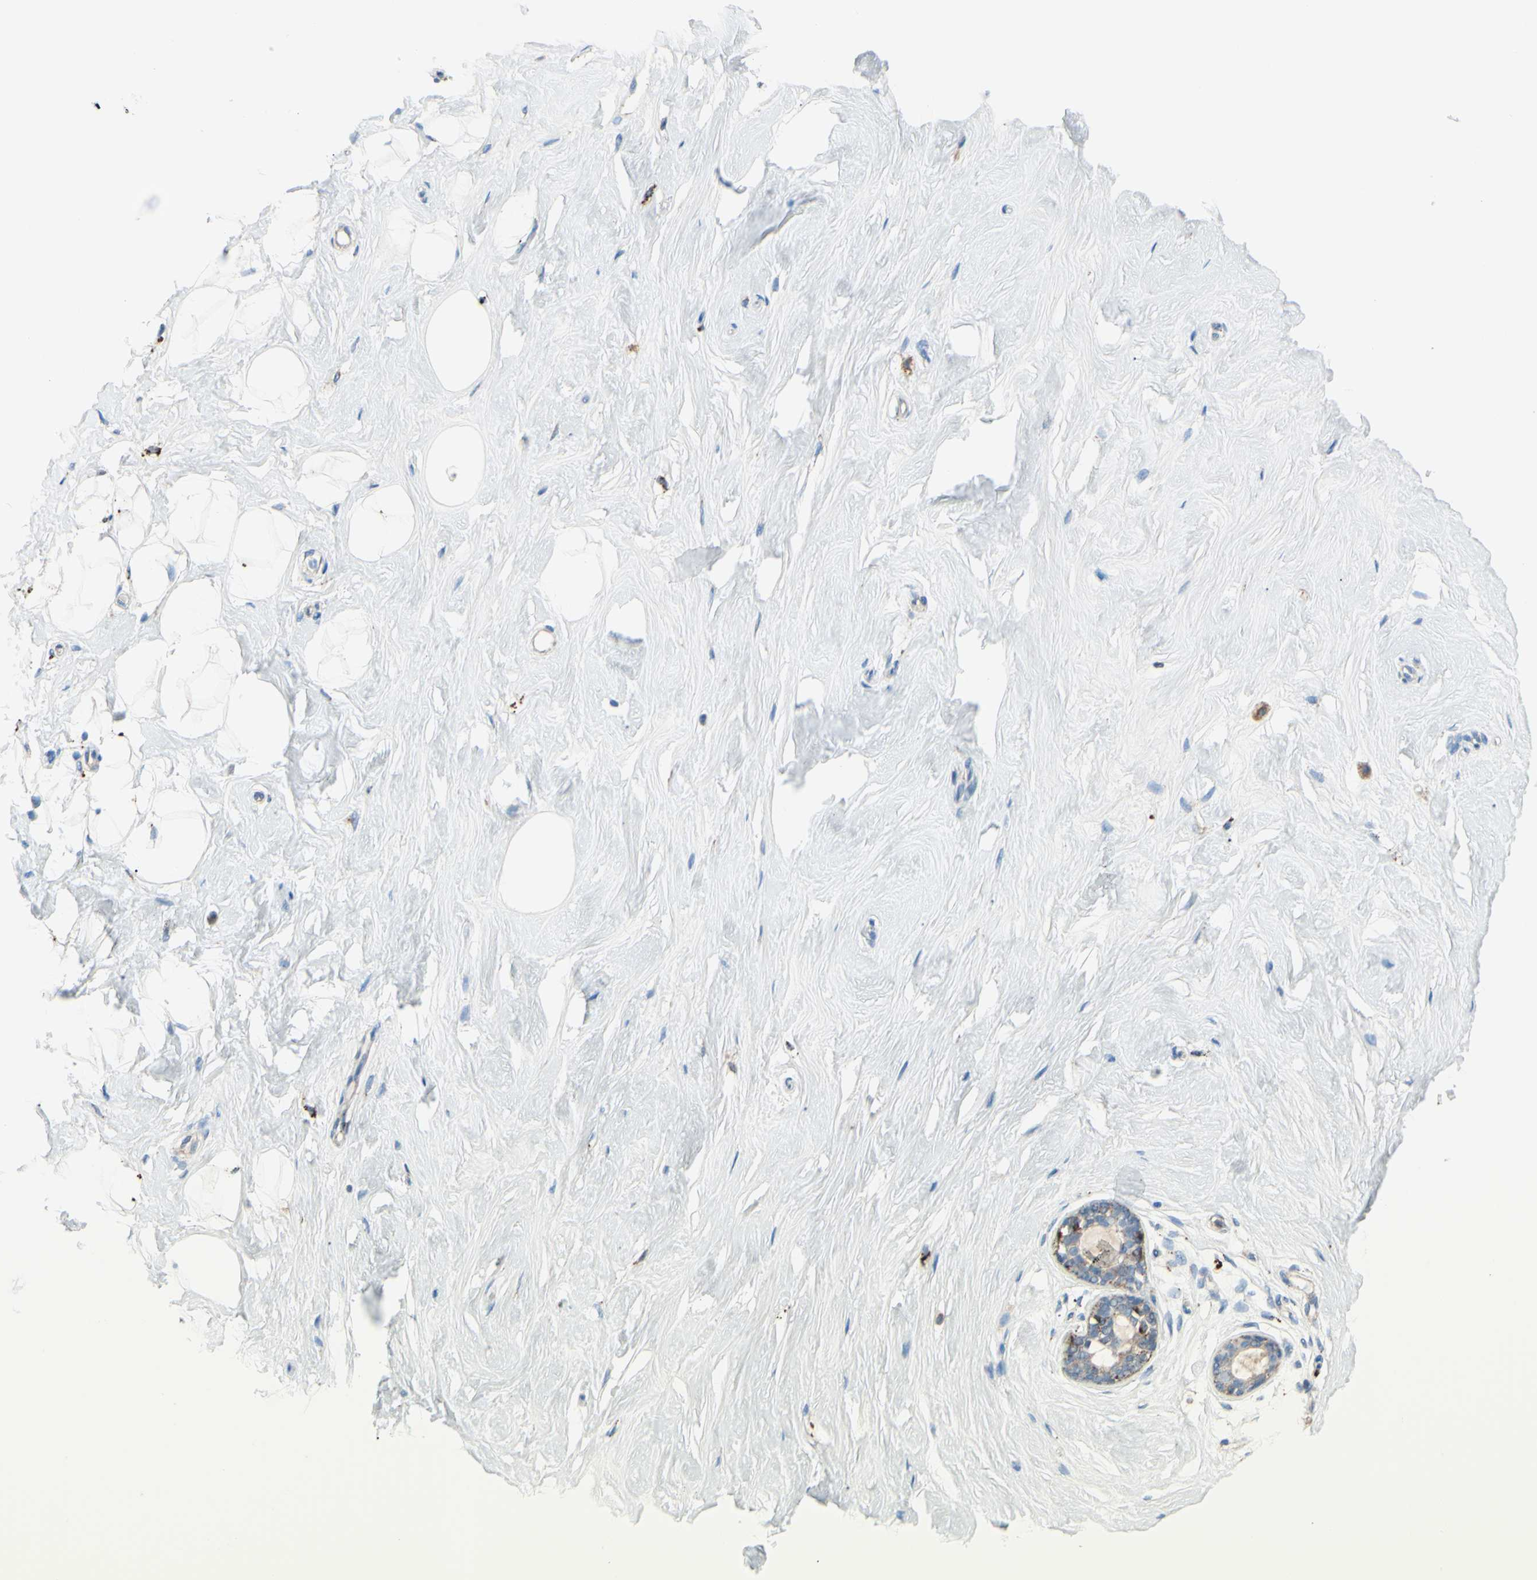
{"staining": {"intensity": "moderate", "quantity": "<25%", "location": "cytoplasmic/membranous"}, "tissue": "breast", "cell_type": "Adipocytes", "image_type": "normal", "snomed": [{"axis": "morphology", "description": "Normal tissue, NOS"}, {"axis": "topography", "description": "Breast"}], "caption": "A micrograph of human breast stained for a protein demonstrates moderate cytoplasmic/membranous brown staining in adipocytes. Nuclei are stained in blue.", "gene": "CTSD", "patient": {"sex": "female", "age": 23}}